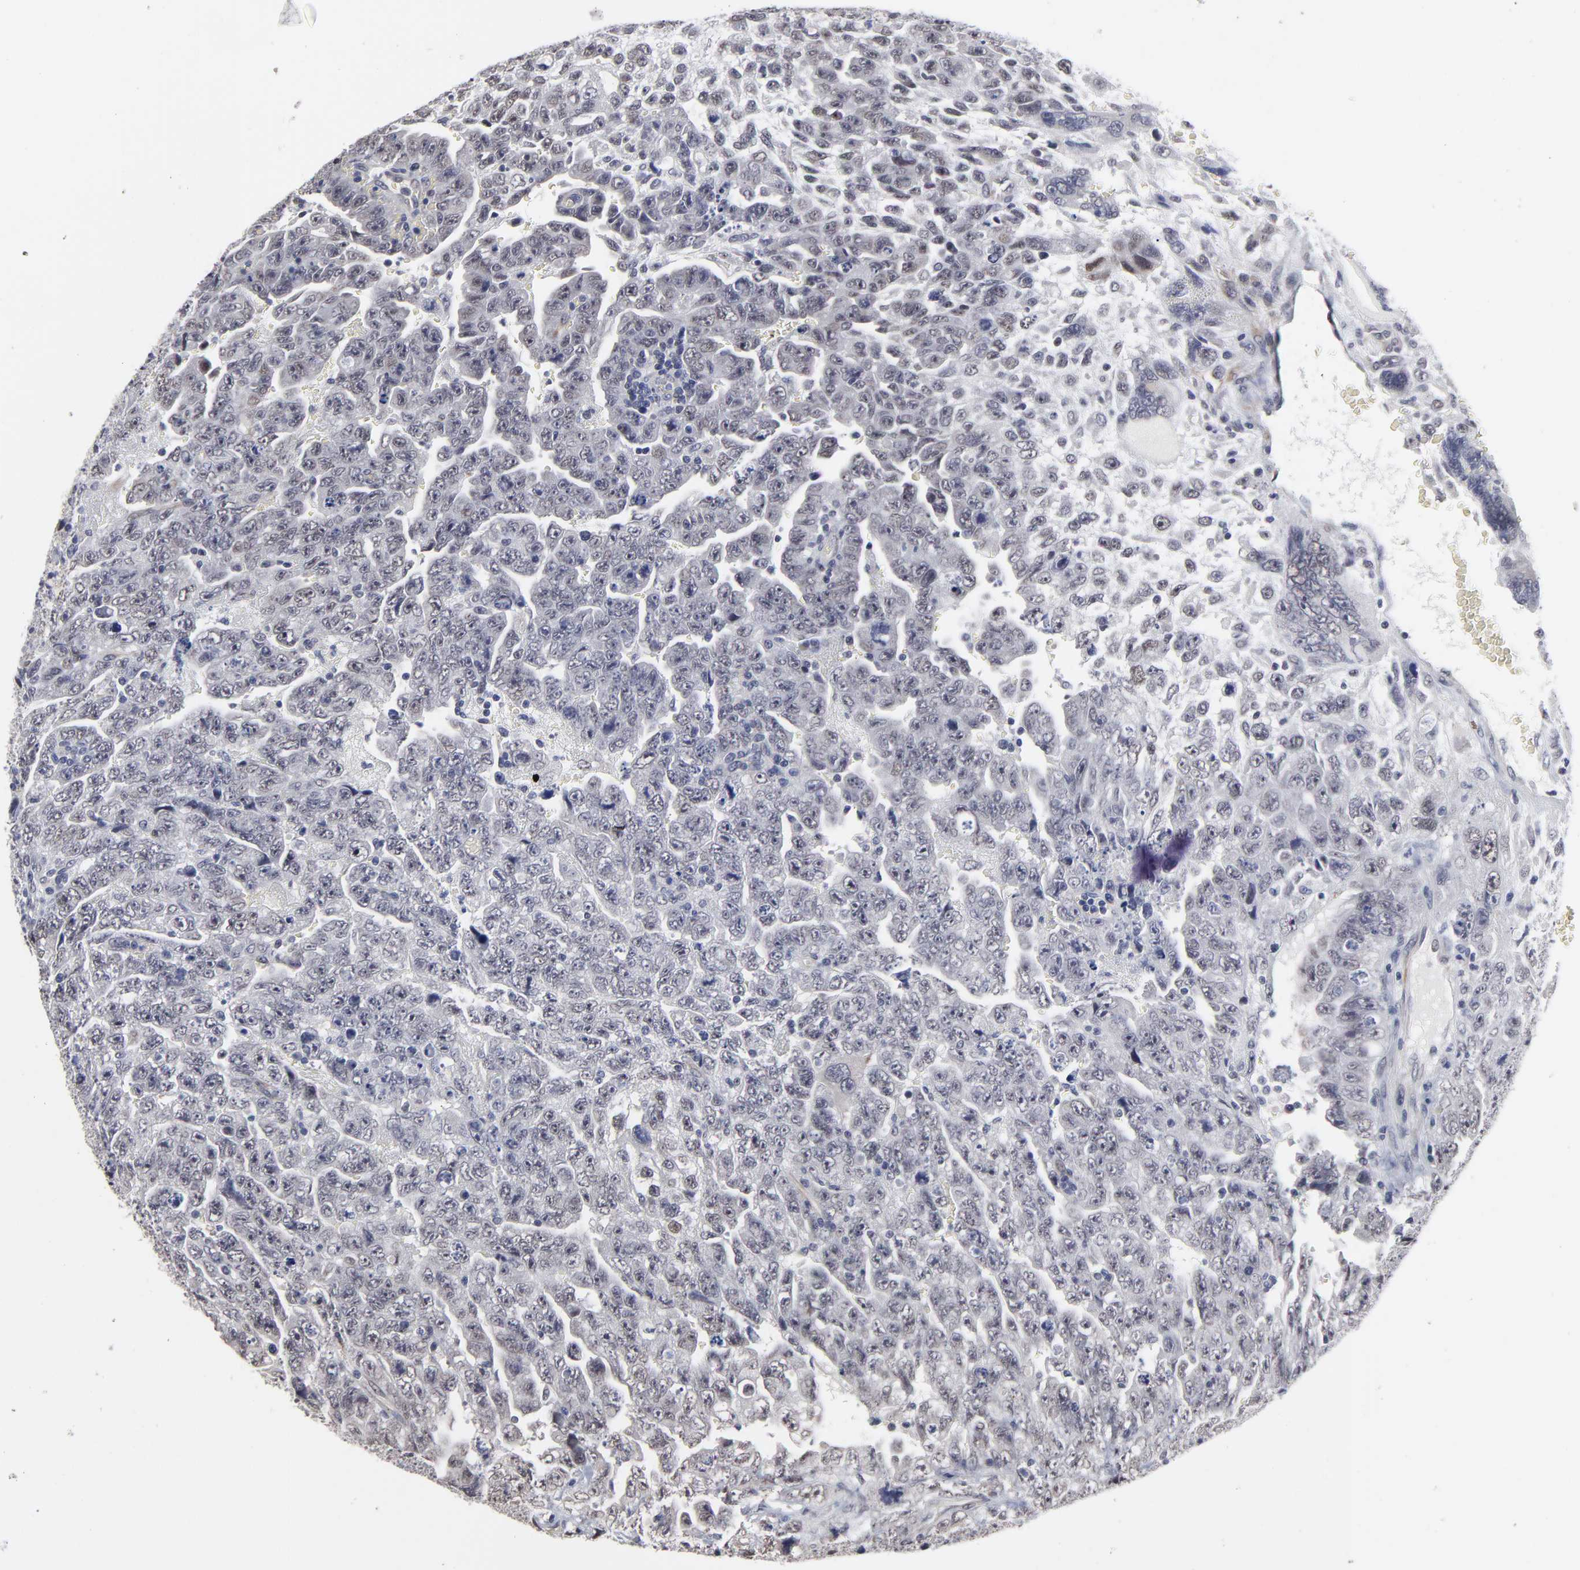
{"staining": {"intensity": "weak", "quantity": "<25%", "location": "cytoplasmic/membranous"}, "tissue": "testis cancer", "cell_type": "Tumor cells", "image_type": "cancer", "snomed": [{"axis": "morphology", "description": "Carcinoma, Embryonal, NOS"}, {"axis": "topography", "description": "Testis"}], "caption": "Protein analysis of testis embryonal carcinoma reveals no significant staining in tumor cells.", "gene": "MAGEA10", "patient": {"sex": "male", "age": 28}}